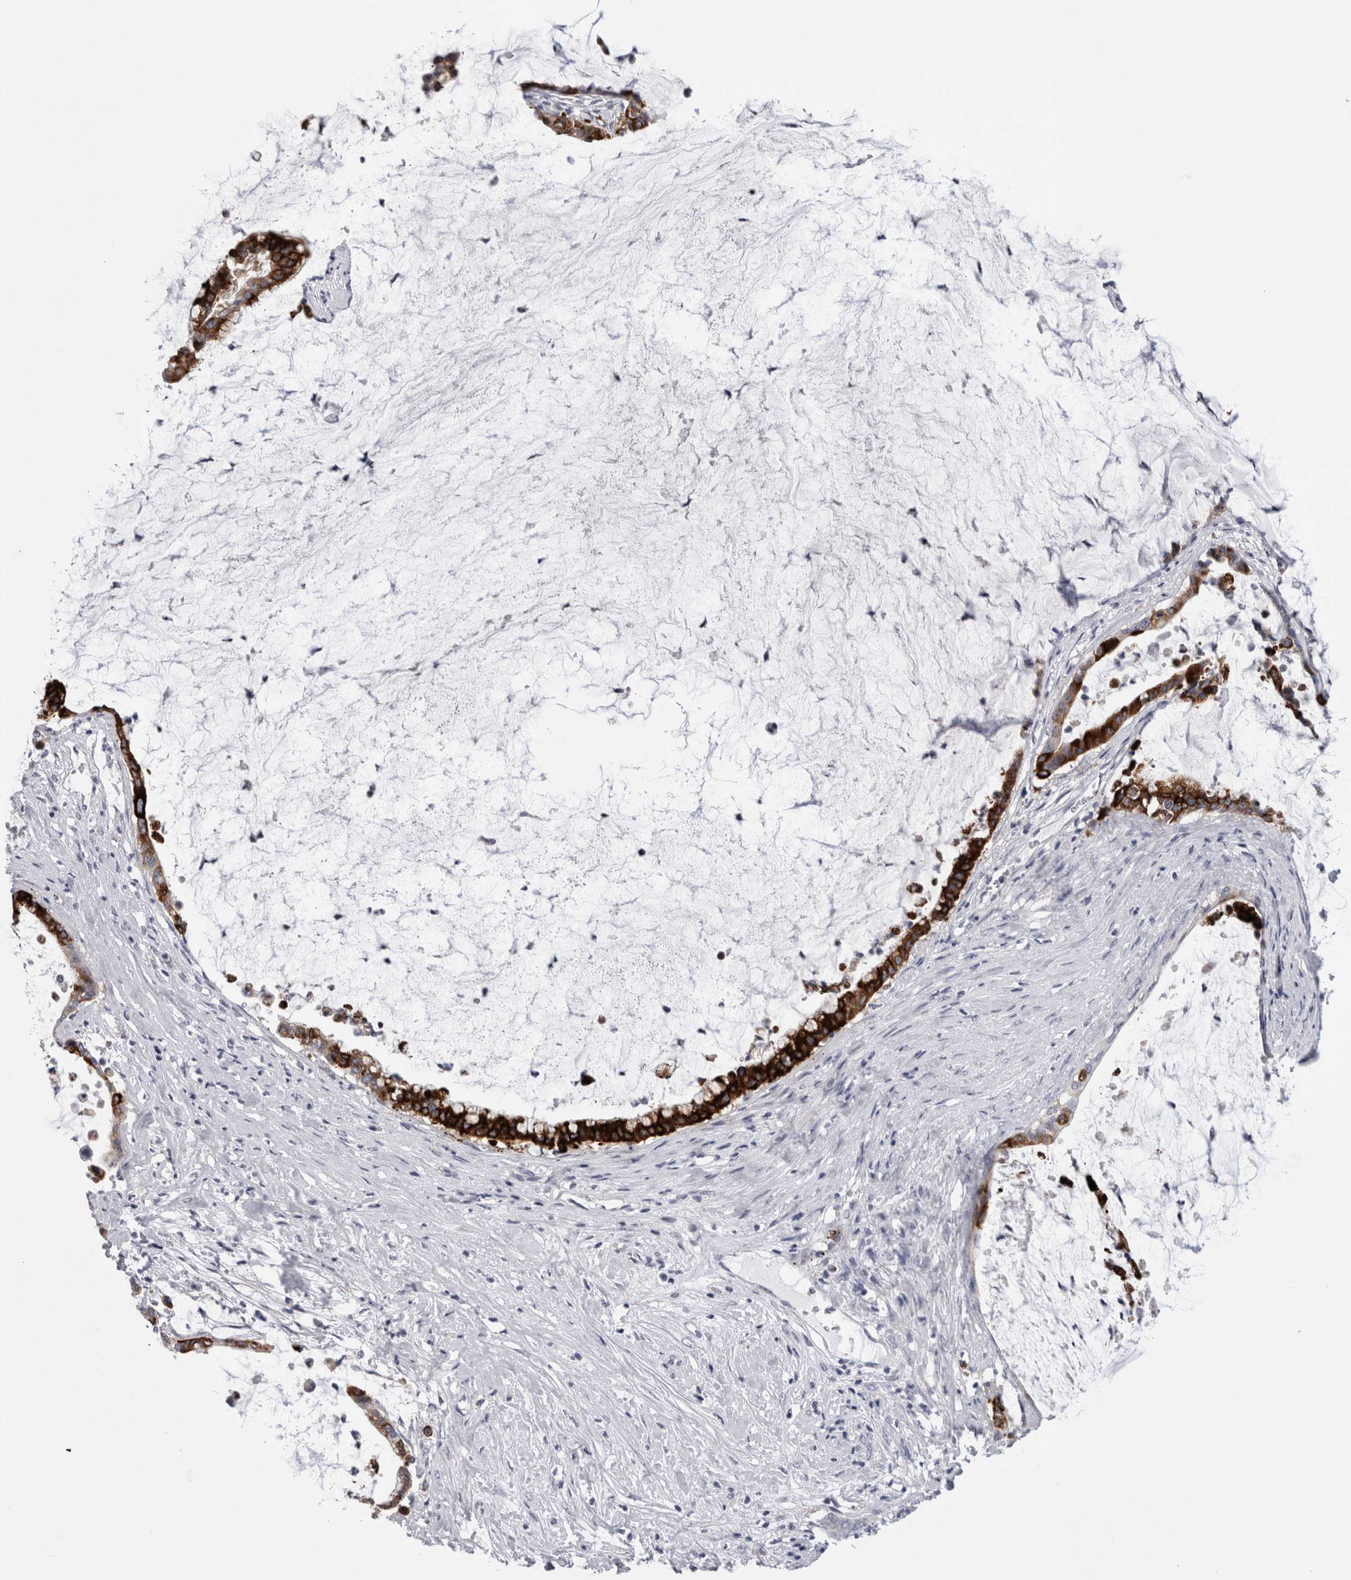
{"staining": {"intensity": "strong", "quantity": ">75%", "location": "cytoplasmic/membranous"}, "tissue": "pancreatic cancer", "cell_type": "Tumor cells", "image_type": "cancer", "snomed": [{"axis": "morphology", "description": "Adenocarcinoma, NOS"}, {"axis": "topography", "description": "Pancreas"}], "caption": "Protein staining reveals strong cytoplasmic/membranous staining in approximately >75% of tumor cells in pancreatic cancer (adenocarcinoma).", "gene": "PWP2", "patient": {"sex": "male", "age": 41}}